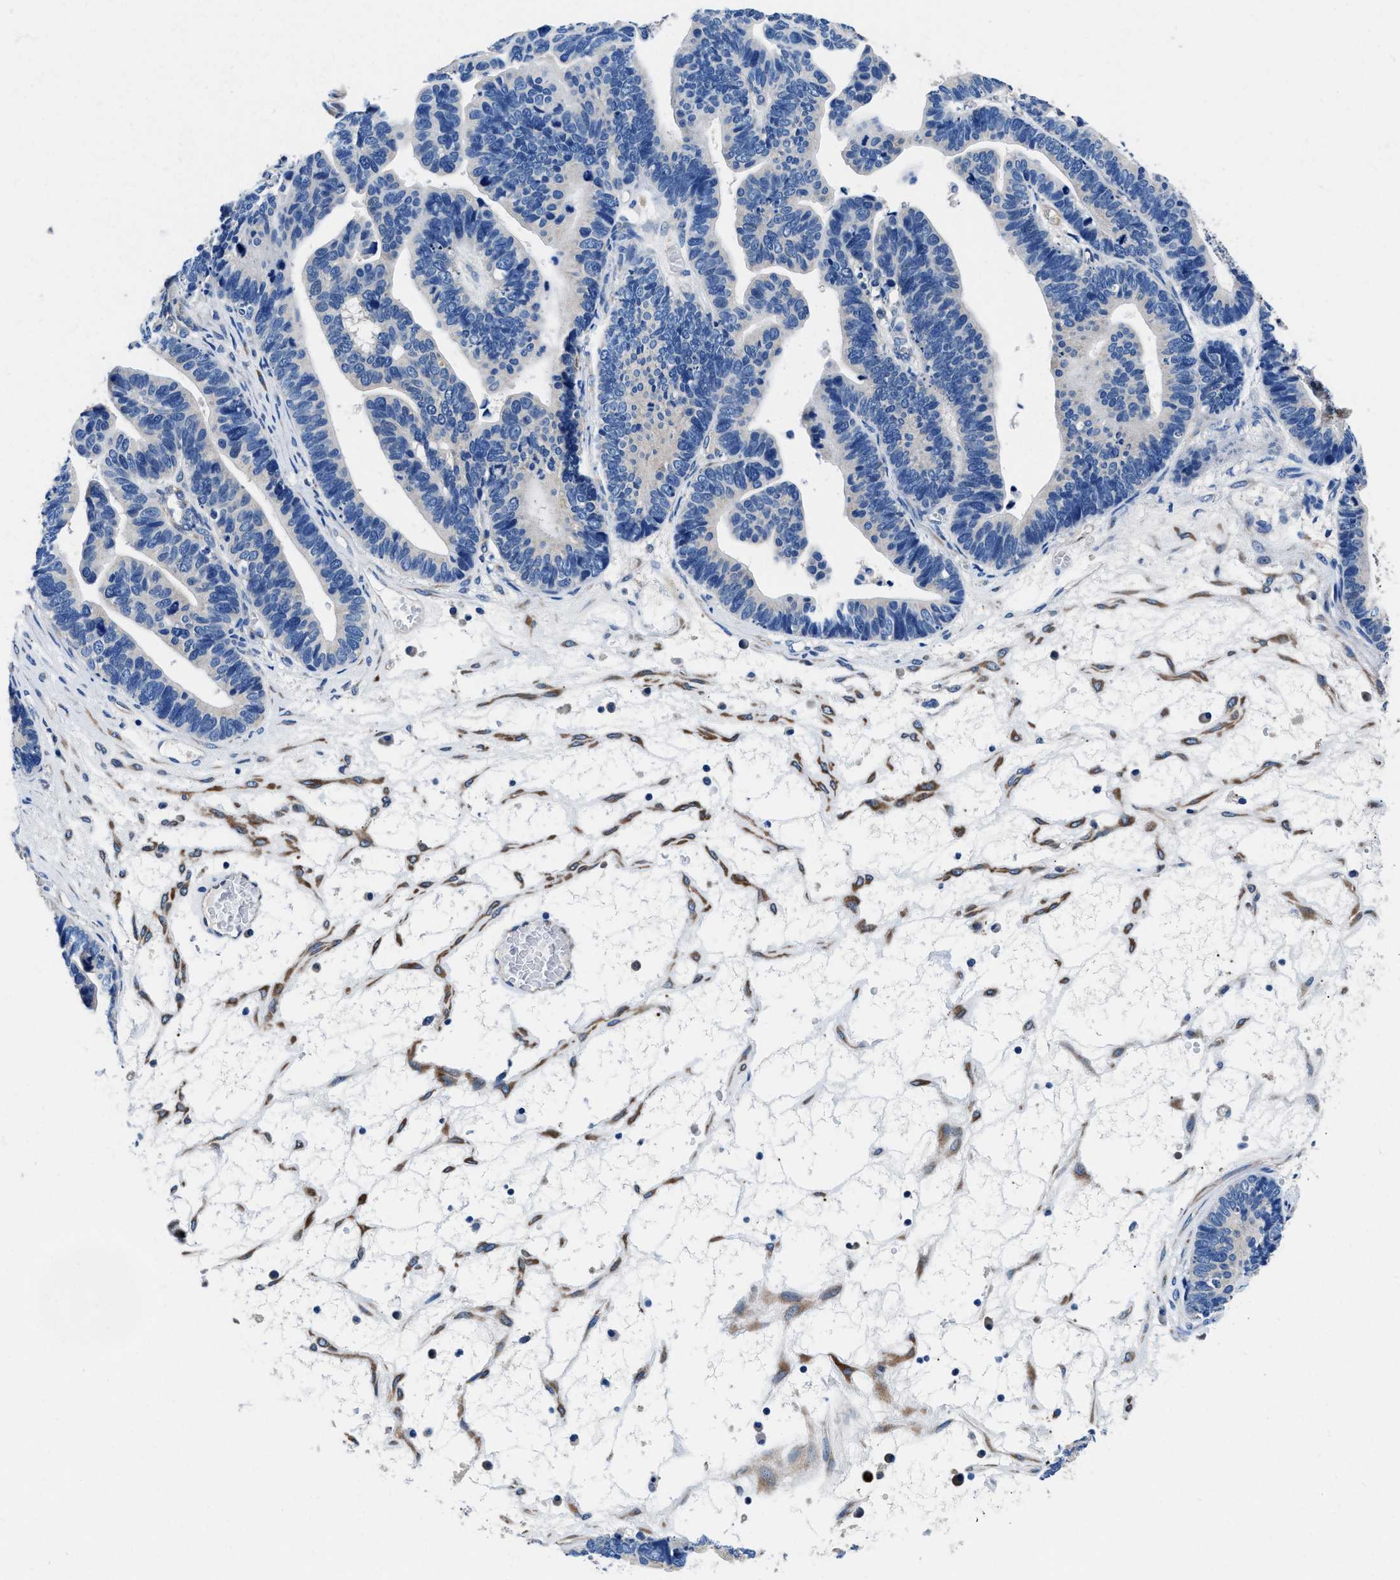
{"staining": {"intensity": "negative", "quantity": "none", "location": "none"}, "tissue": "ovarian cancer", "cell_type": "Tumor cells", "image_type": "cancer", "snomed": [{"axis": "morphology", "description": "Cystadenocarcinoma, serous, NOS"}, {"axis": "topography", "description": "Ovary"}], "caption": "The image displays no significant positivity in tumor cells of ovarian serous cystadenocarcinoma.", "gene": "NEU1", "patient": {"sex": "female", "age": 56}}